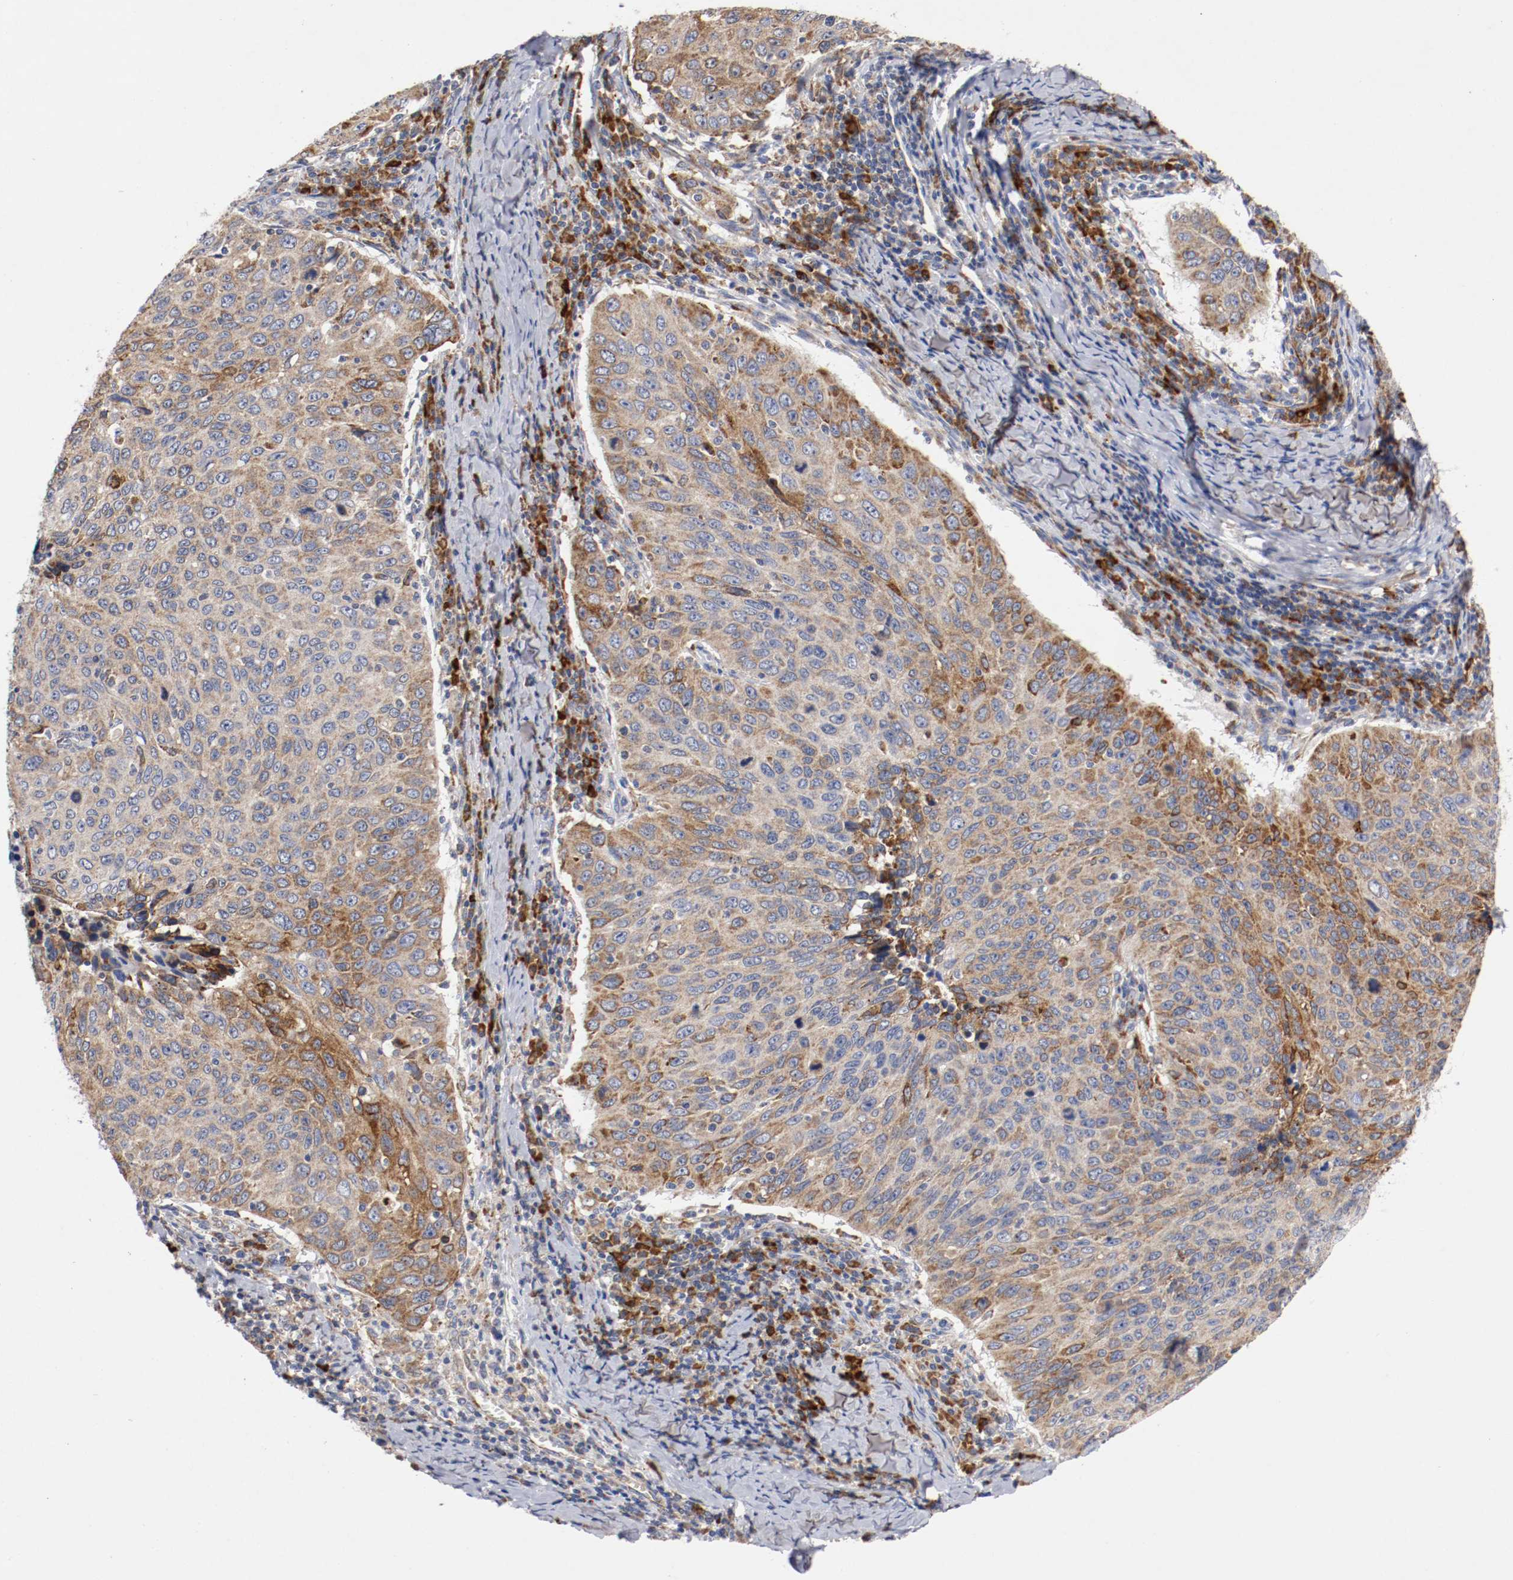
{"staining": {"intensity": "moderate", "quantity": ">75%", "location": "cytoplasmic/membranous"}, "tissue": "cervical cancer", "cell_type": "Tumor cells", "image_type": "cancer", "snomed": [{"axis": "morphology", "description": "Squamous cell carcinoma, NOS"}, {"axis": "topography", "description": "Cervix"}], "caption": "The histopathology image reveals staining of cervical squamous cell carcinoma, revealing moderate cytoplasmic/membranous protein positivity (brown color) within tumor cells.", "gene": "TRAF2", "patient": {"sex": "female", "age": 53}}